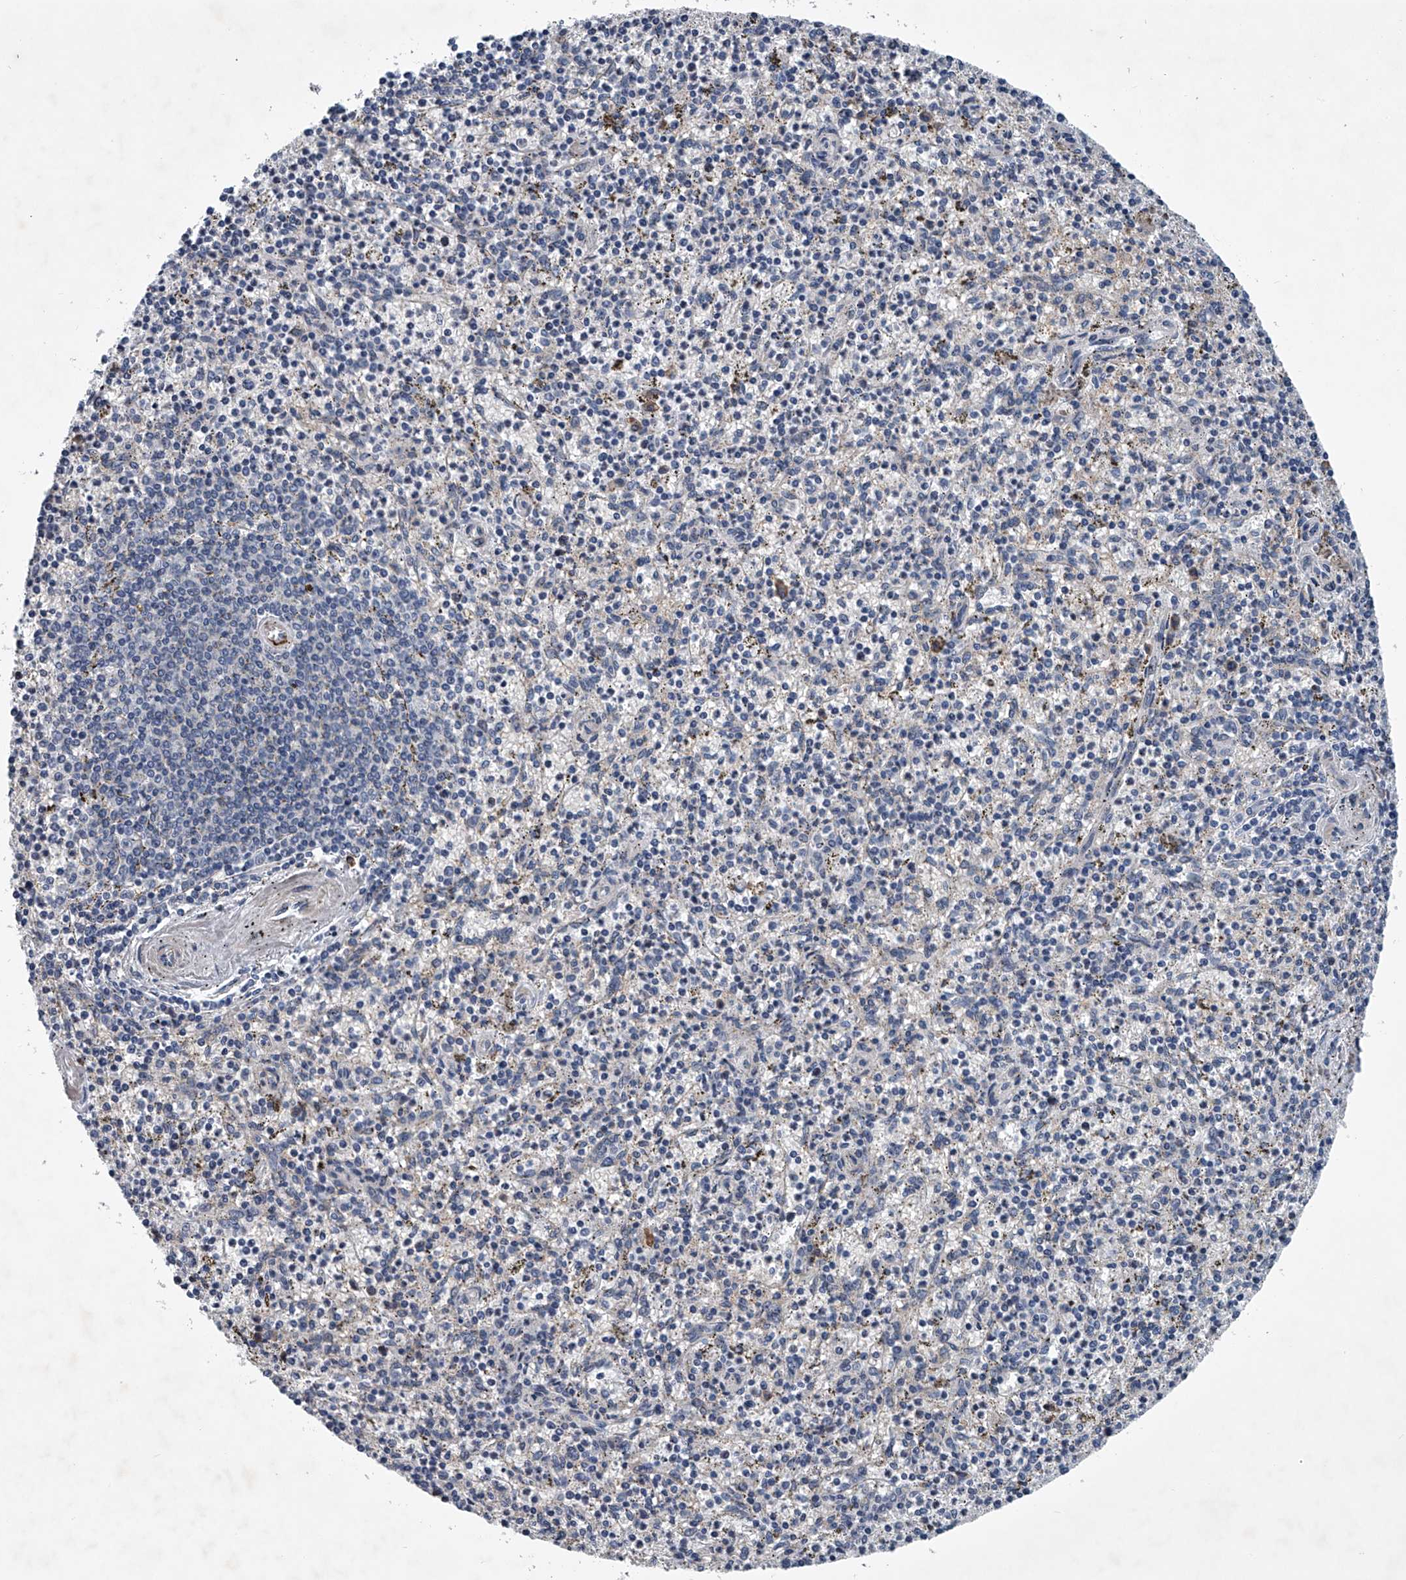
{"staining": {"intensity": "negative", "quantity": "none", "location": "none"}, "tissue": "spleen", "cell_type": "Cells in red pulp", "image_type": "normal", "snomed": [{"axis": "morphology", "description": "Normal tissue, NOS"}, {"axis": "topography", "description": "Spleen"}], "caption": "This is an IHC micrograph of normal human spleen. There is no expression in cells in red pulp.", "gene": "ABCG1", "patient": {"sex": "male", "age": 72}}